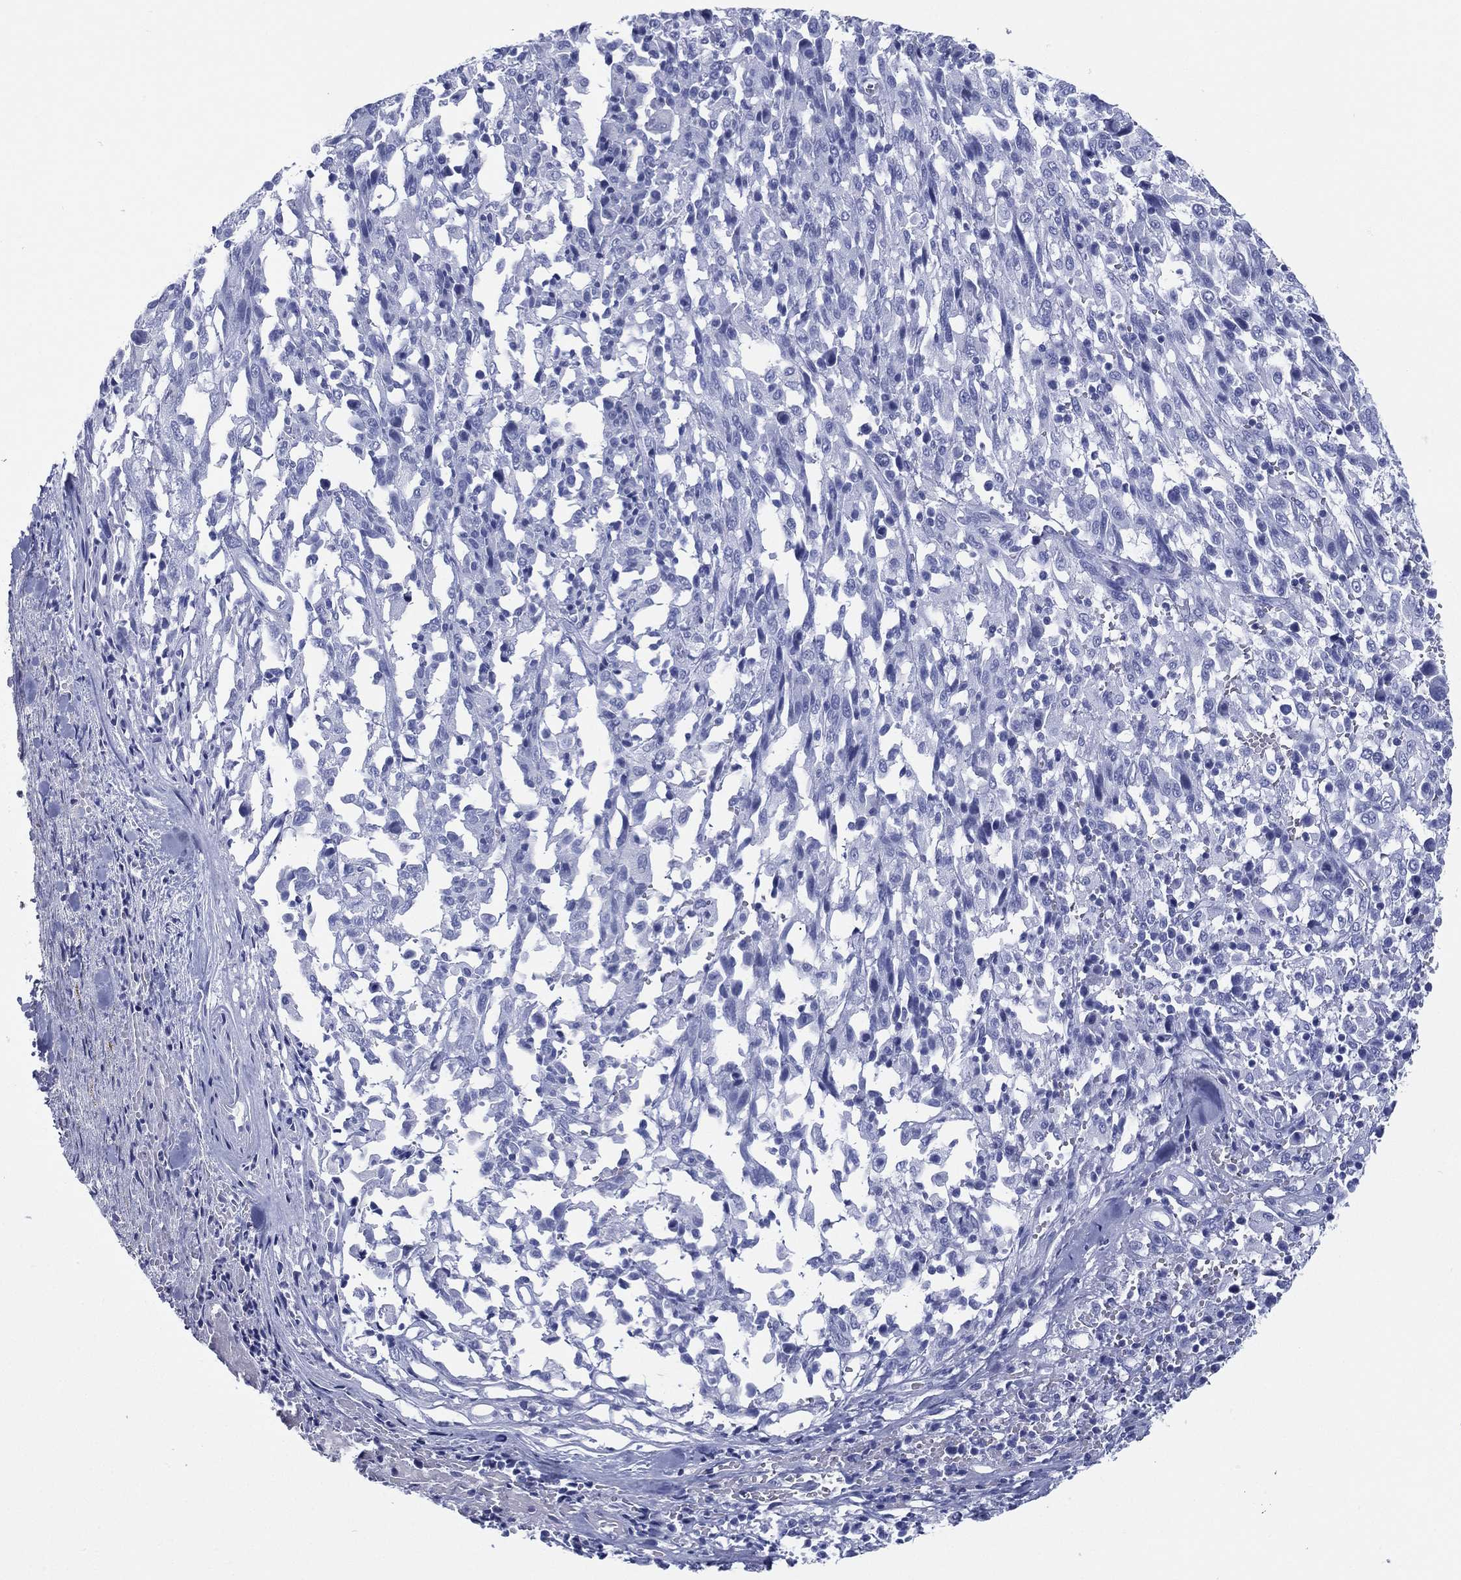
{"staining": {"intensity": "negative", "quantity": "none", "location": "none"}, "tissue": "melanoma", "cell_type": "Tumor cells", "image_type": "cancer", "snomed": [{"axis": "morphology", "description": "Malignant melanoma, NOS"}, {"axis": "topography", "description": "Skin"}], "caption": "The micrograph demonstrates no staining of tumor cells in melanoma.", "gene": "RSPH4A", "patient": {"sex": "female", "age": 91}}